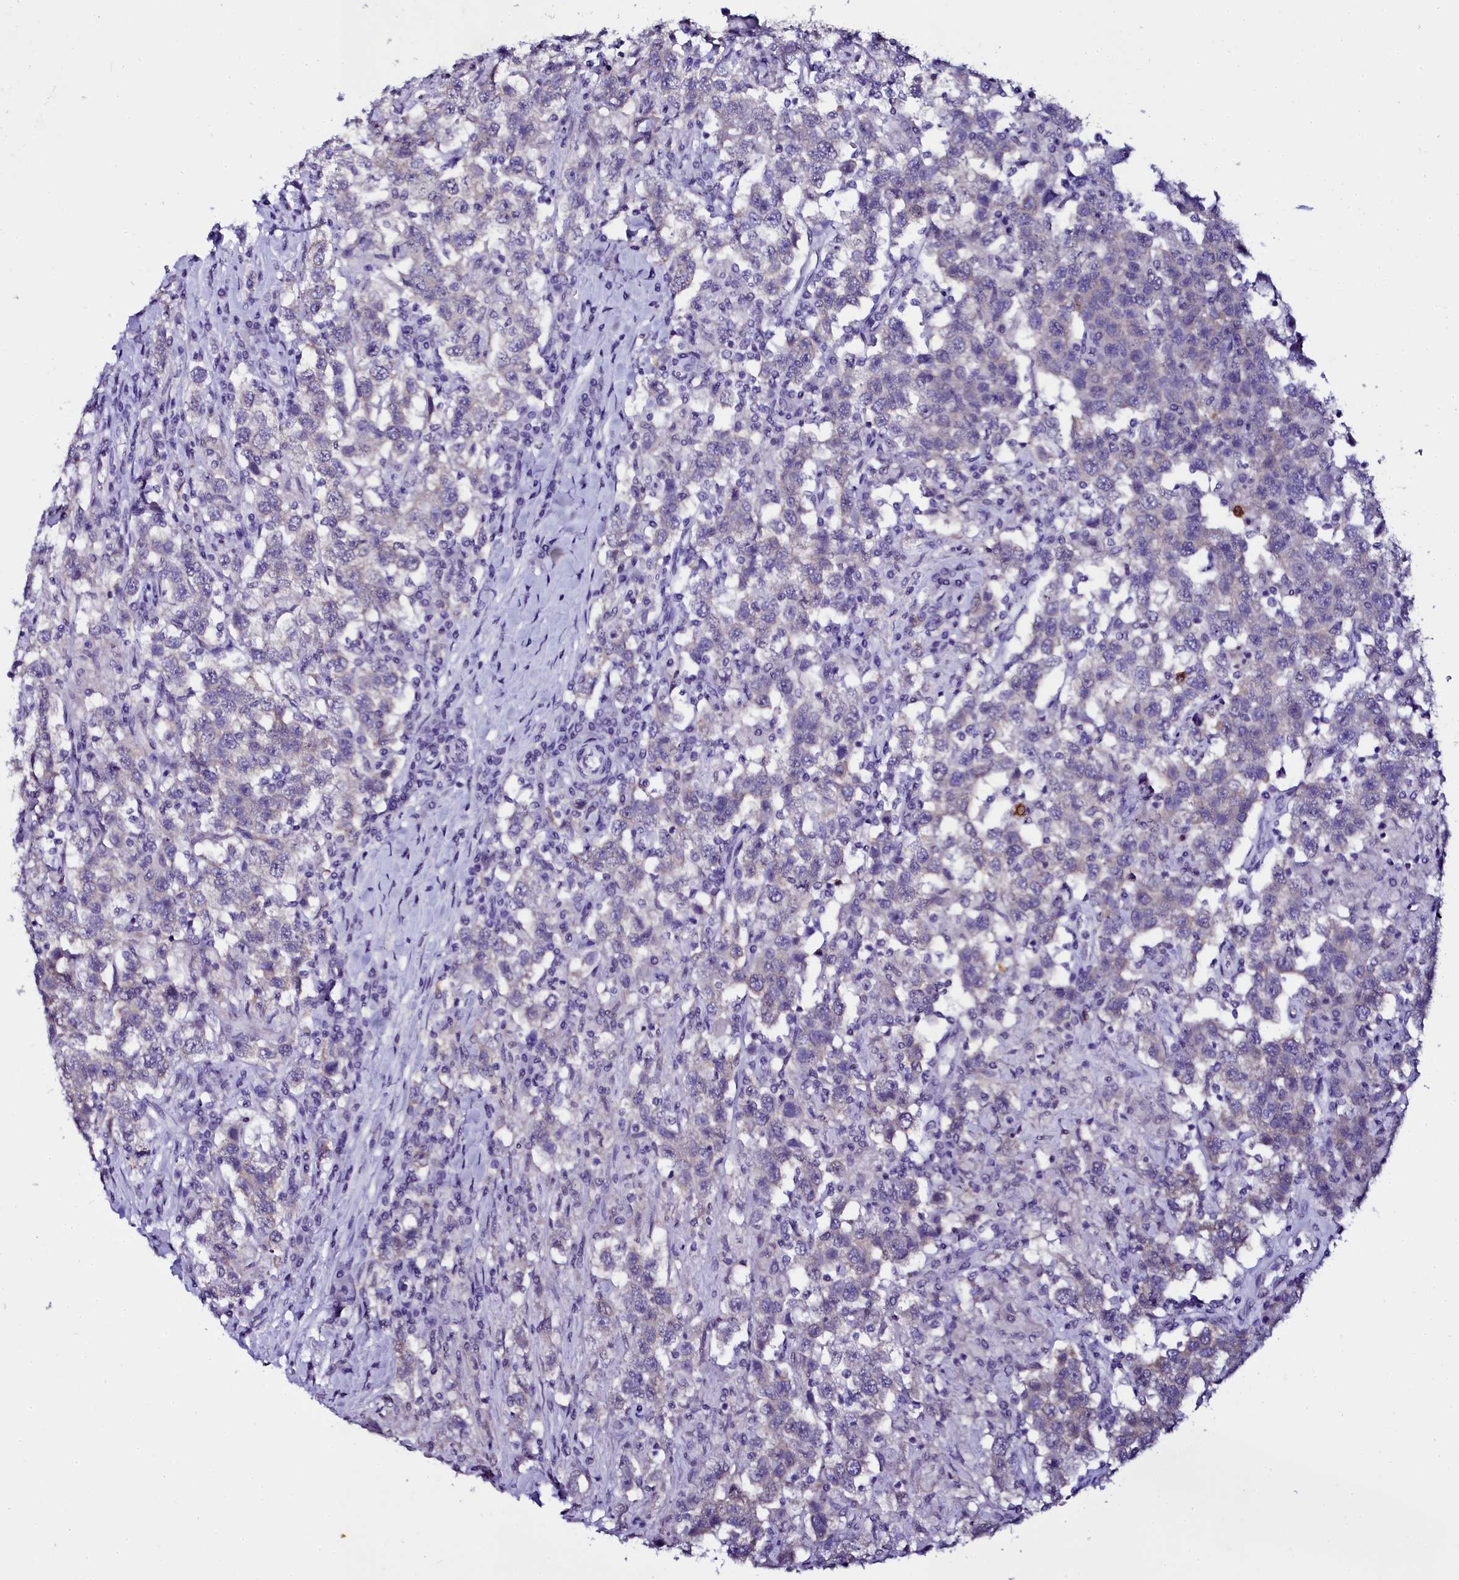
{"staining": {"intensity": "negative", "quantity": "none", "location": "none"}, "tissue": "testis cancer", "cell_type": "Tumor cells", "image_type": "cancer", "snomed": [{"axis": "morphology", "description": "Seminoma, NOS"}, {"axis": "topography", "description": "Testis"}], "caption": "This is a histopathology image of immunohistochemistry (IHC) staining of seminoma (testis), which shows no staining in tumor cells.", "gene": "SORD", "patient": {"sex": "male", "age": 41}}